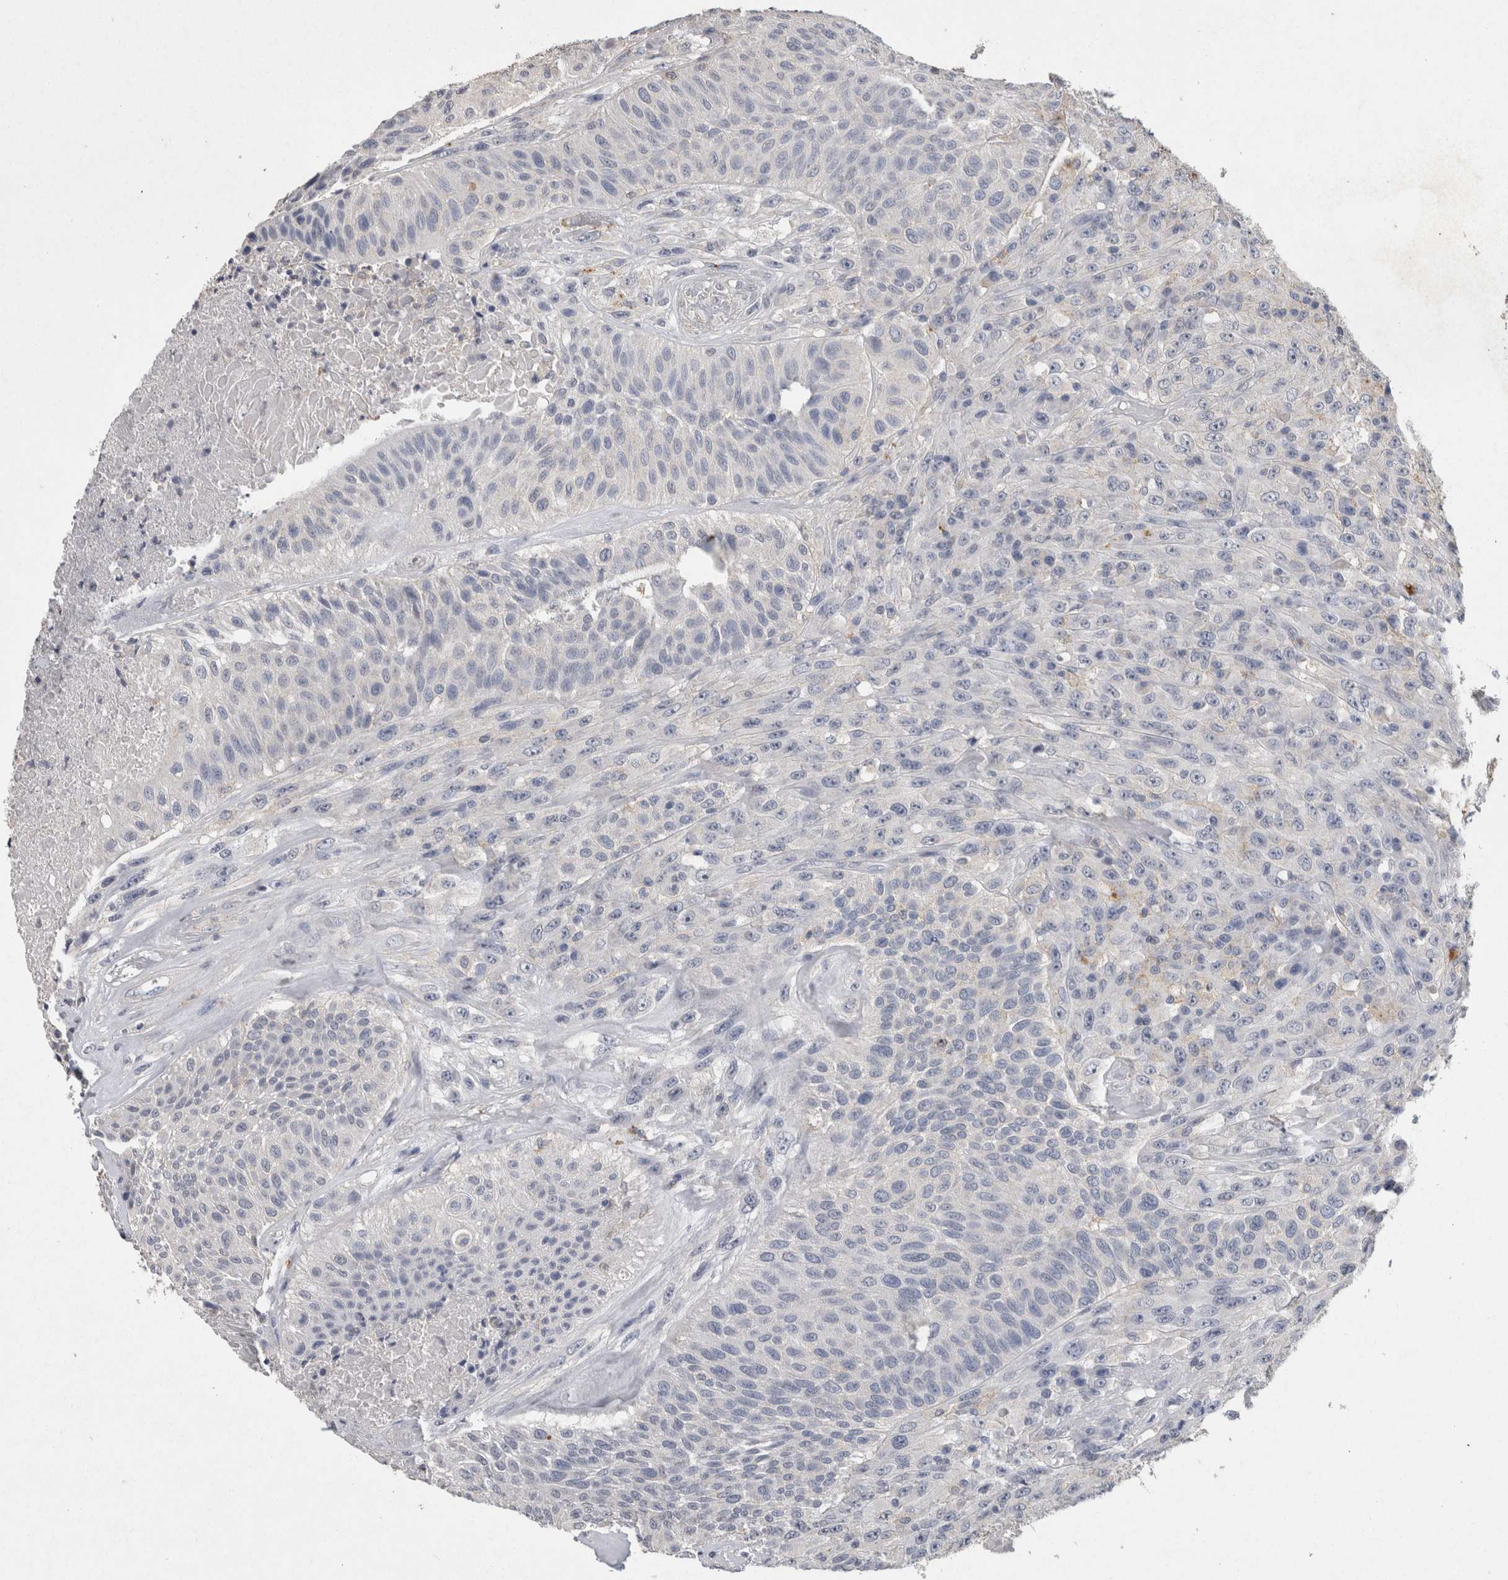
{"staining": {"intensity": "negative", "quantity": "none", "location": "none"}, "tissue": "urothelial cancer", "cell_type": "Tumor cells", "image_type": "cancer", "snomed": [{"axis": "morphology", "description": "Urothelial carcinoma, High grade"}, {"axis": "topography", "description": "Urinary bladder"}], "caption": "Tumor cells show no significant protein expression in urothelial cancer.", "gene": "CNTFR", "patient": {"sex": "male", "age": 66}}